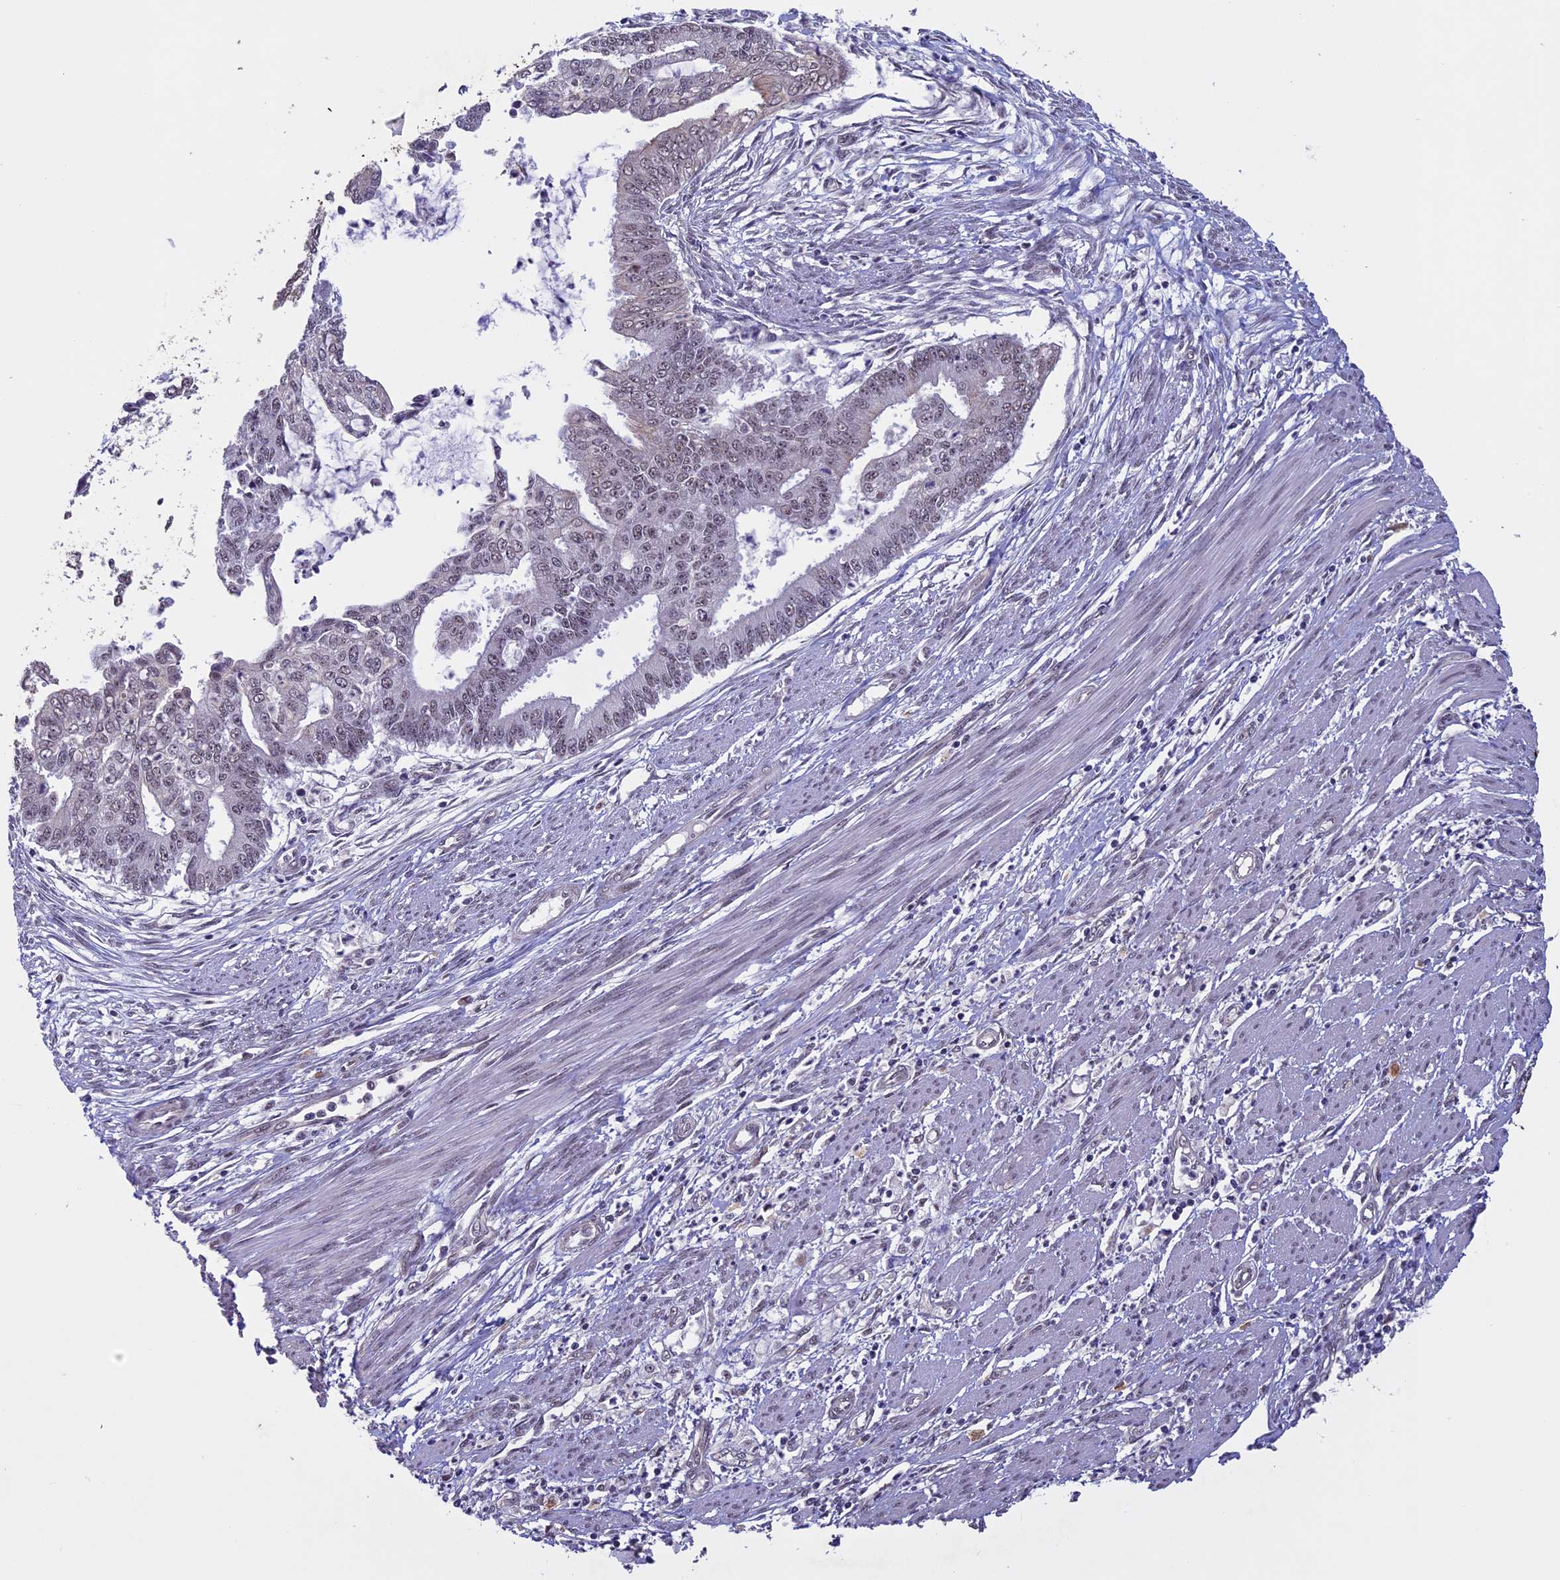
{"staining": {"intensity": "weak", "quantity": "<25%", "location": "nuclear"}, "tissue": "endometrial cancer", "cell_type": "Tumor cells", "image_type": "cancer", "snomed": [{"axis": "morphology", "description": "Adenocarcinoma, NOS"}, {"axis": "topography", "description": "Endometrium"}], "caption": "A histopathology image of endometrial cancer stained for a protein shows no brown staining in tumor cells.", "gene": "RNF40", "patient": {"sex": "female", "age": 73}}